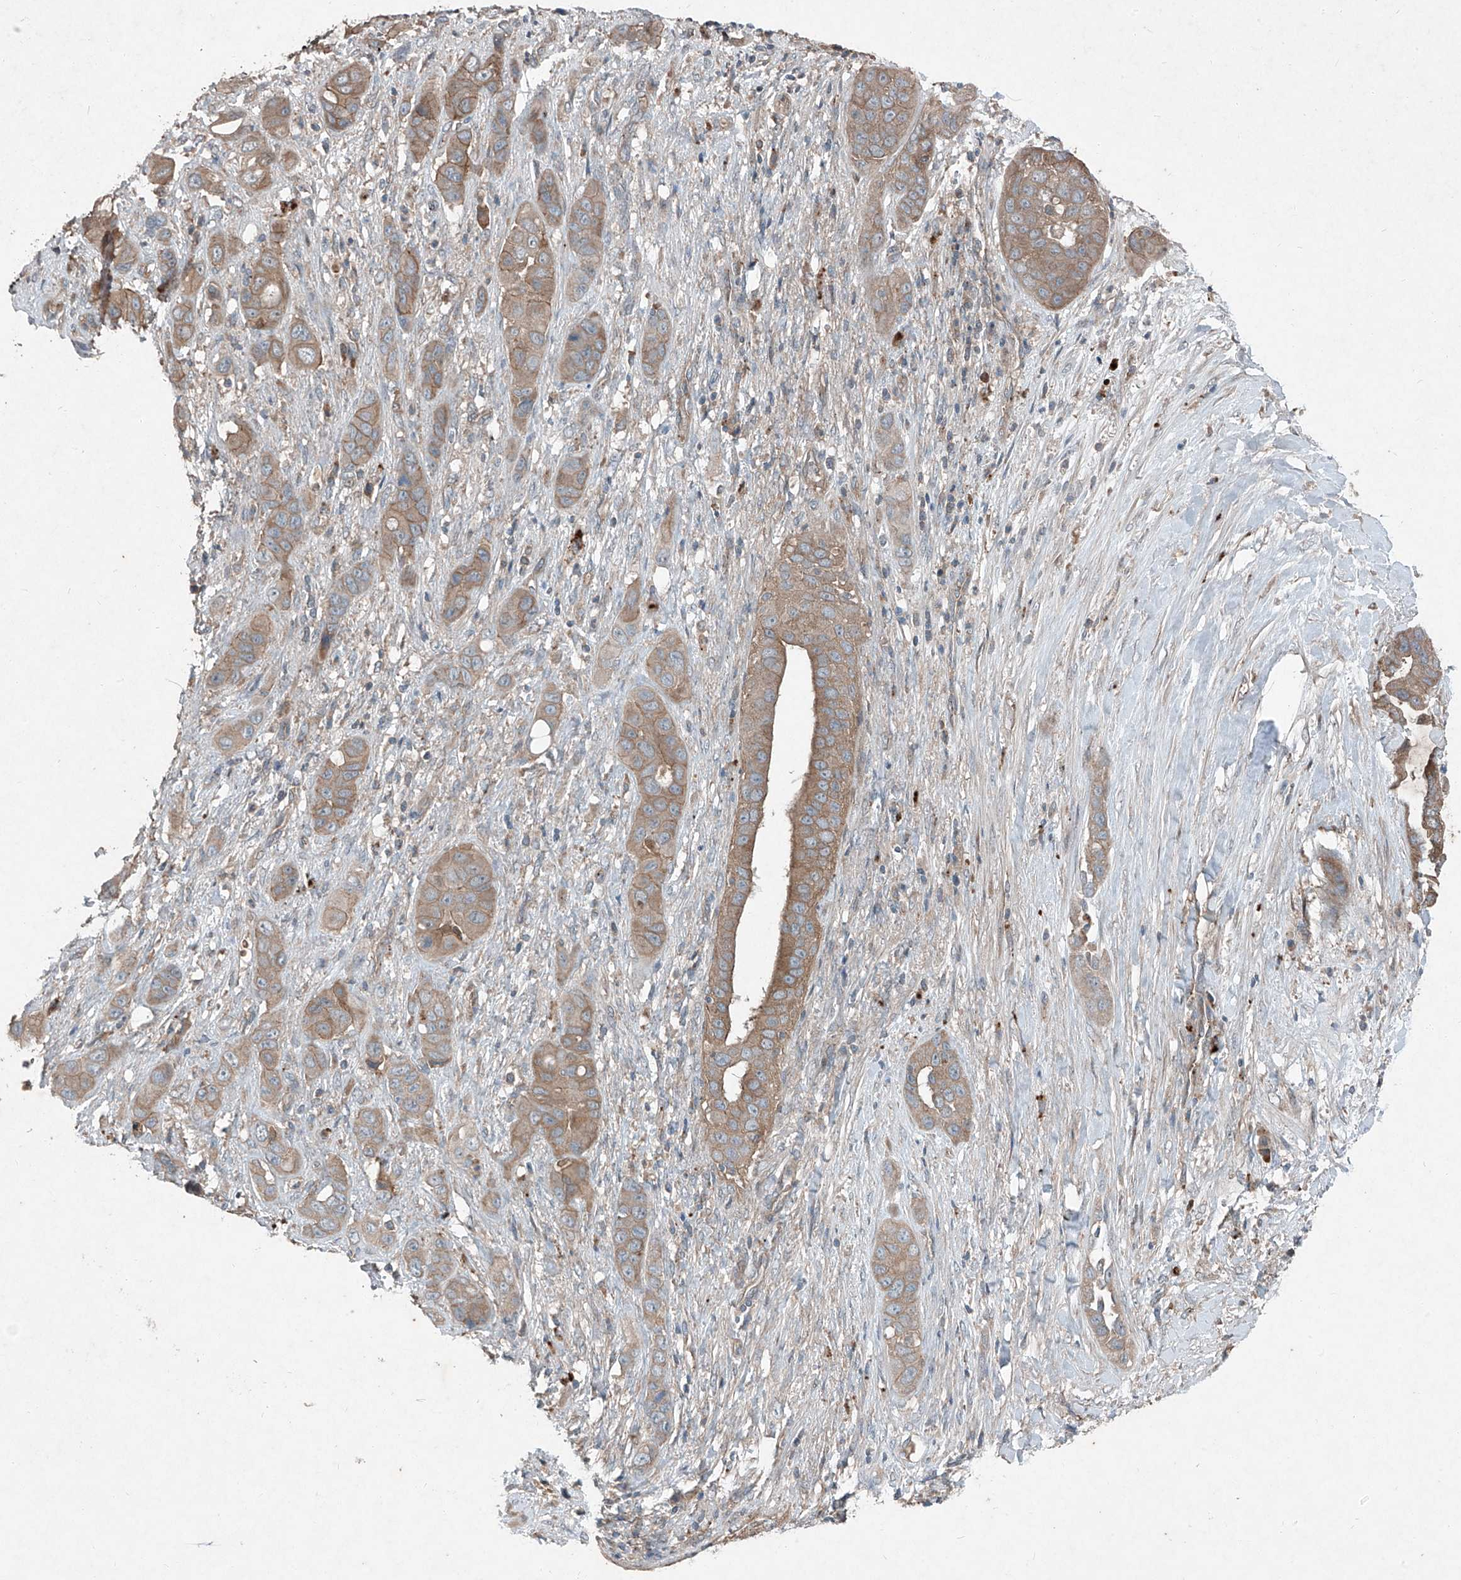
{"staining": {"intensity": "weak", "quantity": ">75%", "location": "cytoplasmic/membranous"}, "tissue": "liver cancer", "cell_type": "Tumor cells", "image_type": "cancer", "snomed": [{"axis": "morphology", "description": "Cholangiocarcinoma"}, {"axis": "topography", "description": "Liver"}], "caption": "A high-resolution histopathology image shows immunohistochemistry (IHC) staining of liver cholangiocarcinoma, which demonstrates weak cytoplasmic/membranous positivity in about >75% of tumor cells.", "gene": "FOXRED2", "patient": {"sex": "female", "age": 52}}